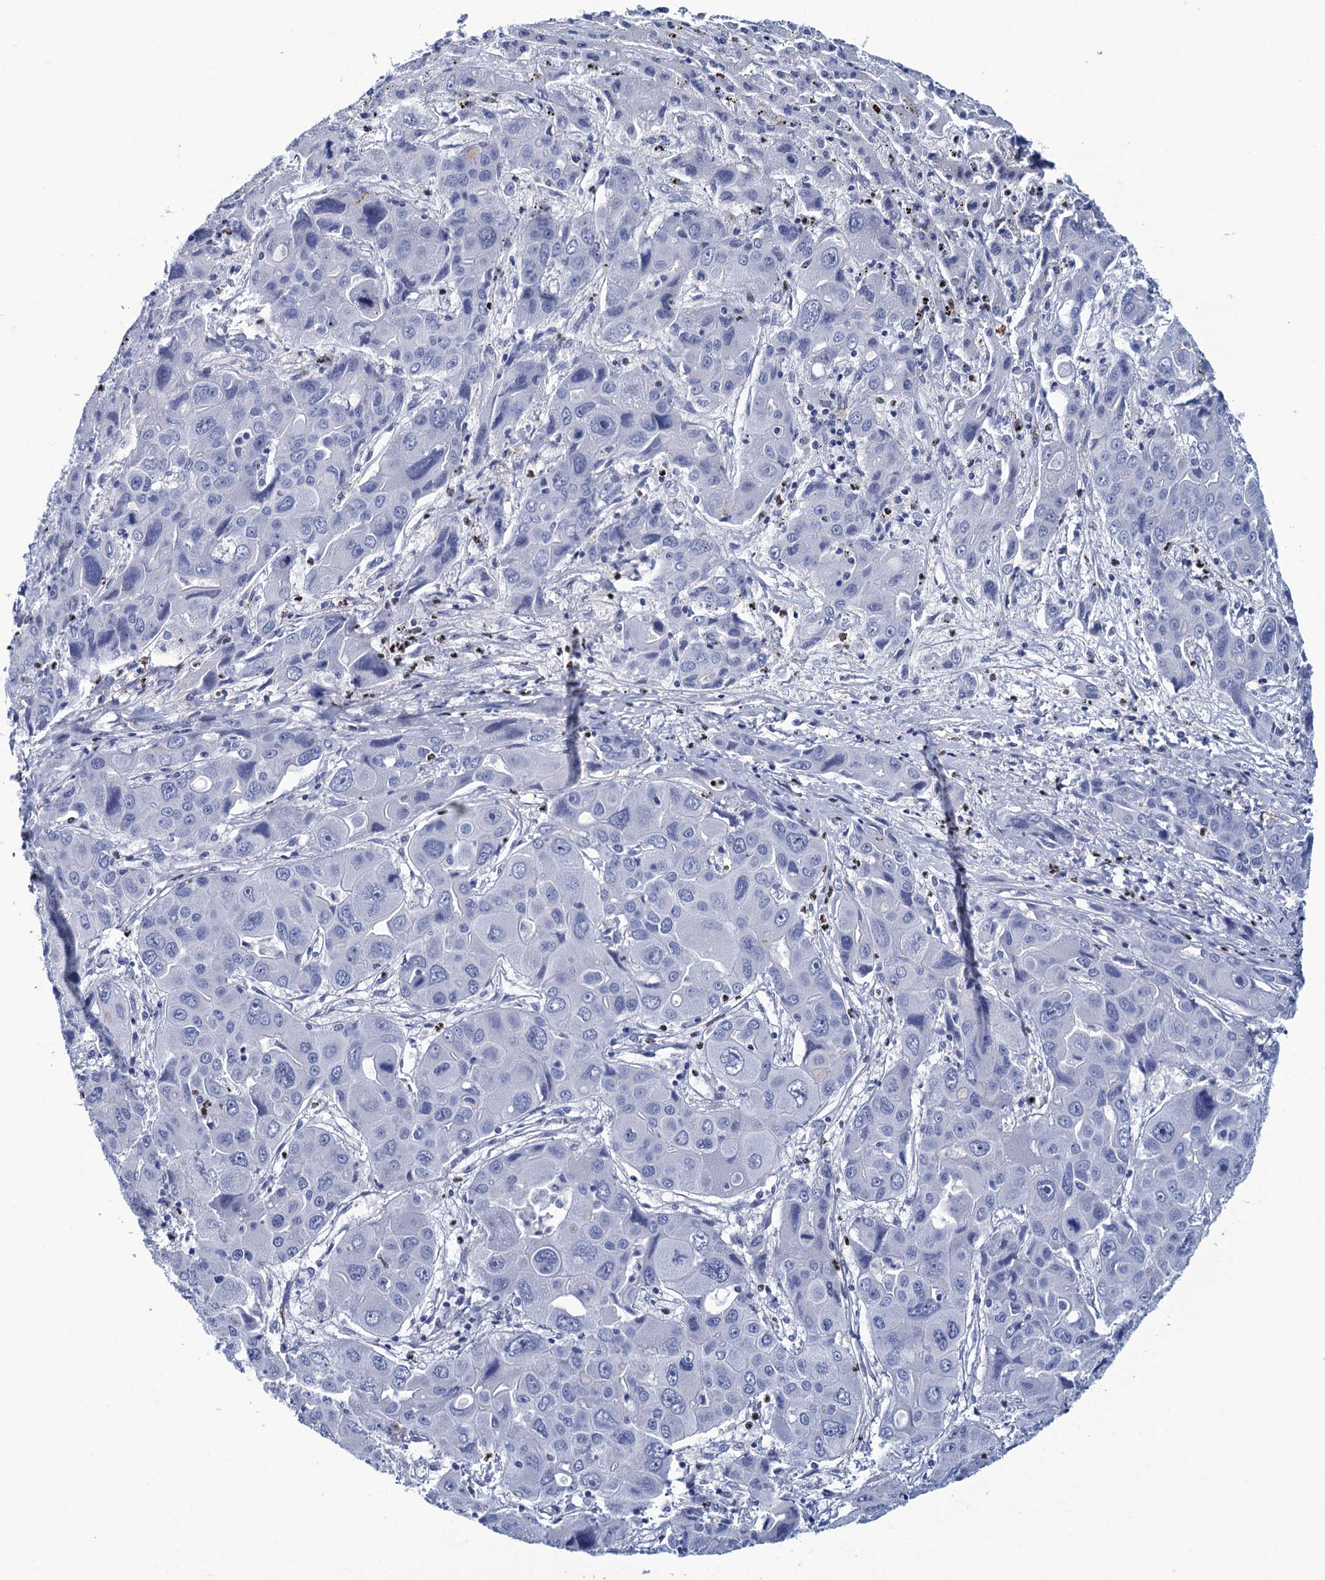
{"staining": {"intensity": "negative", "quantity": "none", "location": "none"}, "tissue": "liver cancer", "cell_type": "Tumor cells", "image_type": "cancer", "snomed": [{"axis": "morphology", "description": "Cholangiocarcinoma"}, {"axis": "topography", "description": "Liver"}], "caption": "Tumor cells show no significant protein positivity in liver cancer.", "gene": "RHCG", "patient": {"sex": "male", "age": 67}}